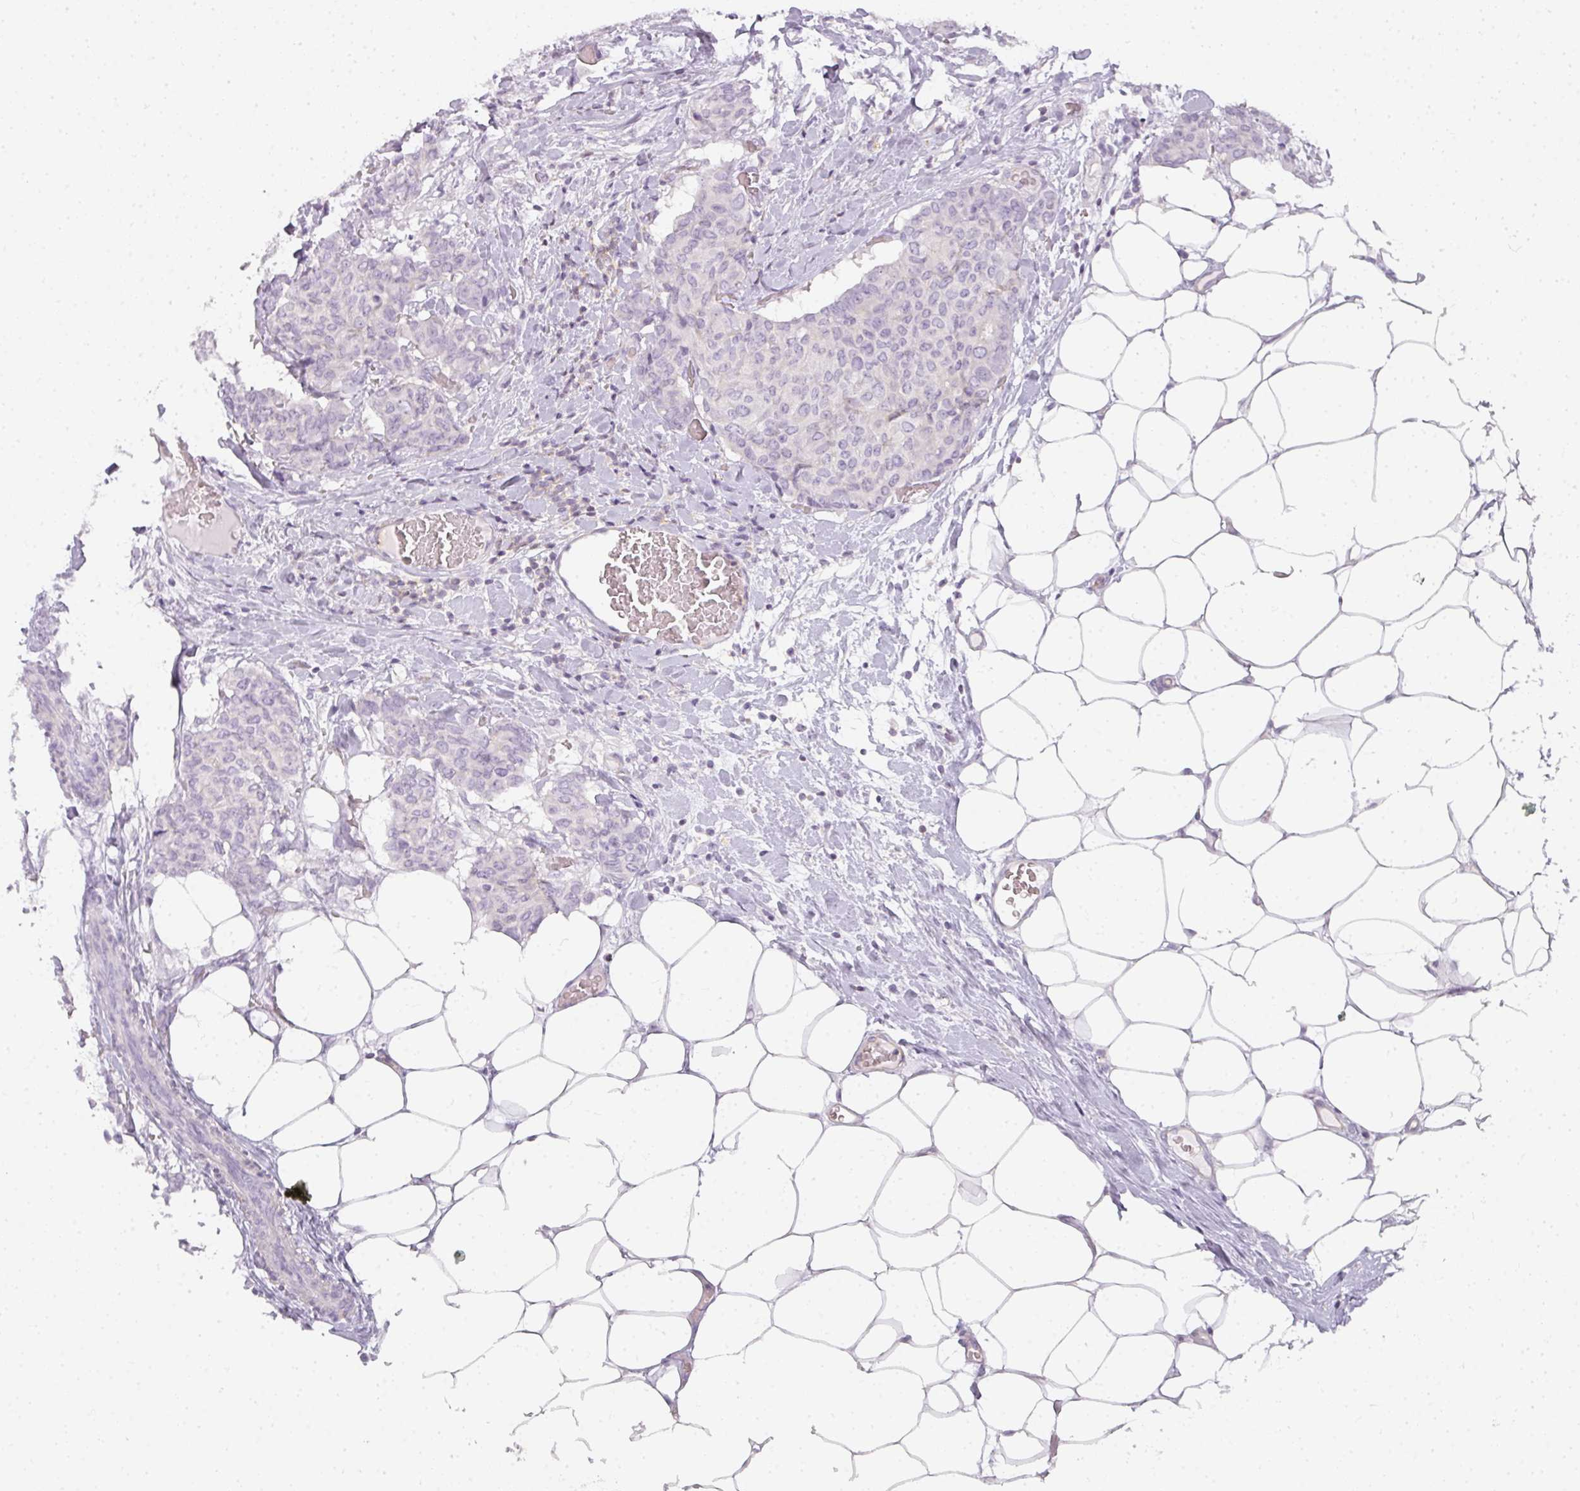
{"staining": {"intensity": "negative", "quantity": "none", "location": "none"}, "tissue": "breast cancer", "cell_type": "Tumor cells", "image_type": "cancer", "snomed": [{"axis": "morphology", "description": "Duct carcinoma"}, {"axis": "topography", "description": "Breast"}], "caption": "Infiltrating ductal carcinoma (breast) was stained to show a protein in brown. There is no significant positivity in tumor cells.", "gene": "TMEM42", "patient": {"sex": "female", "age": 75}}